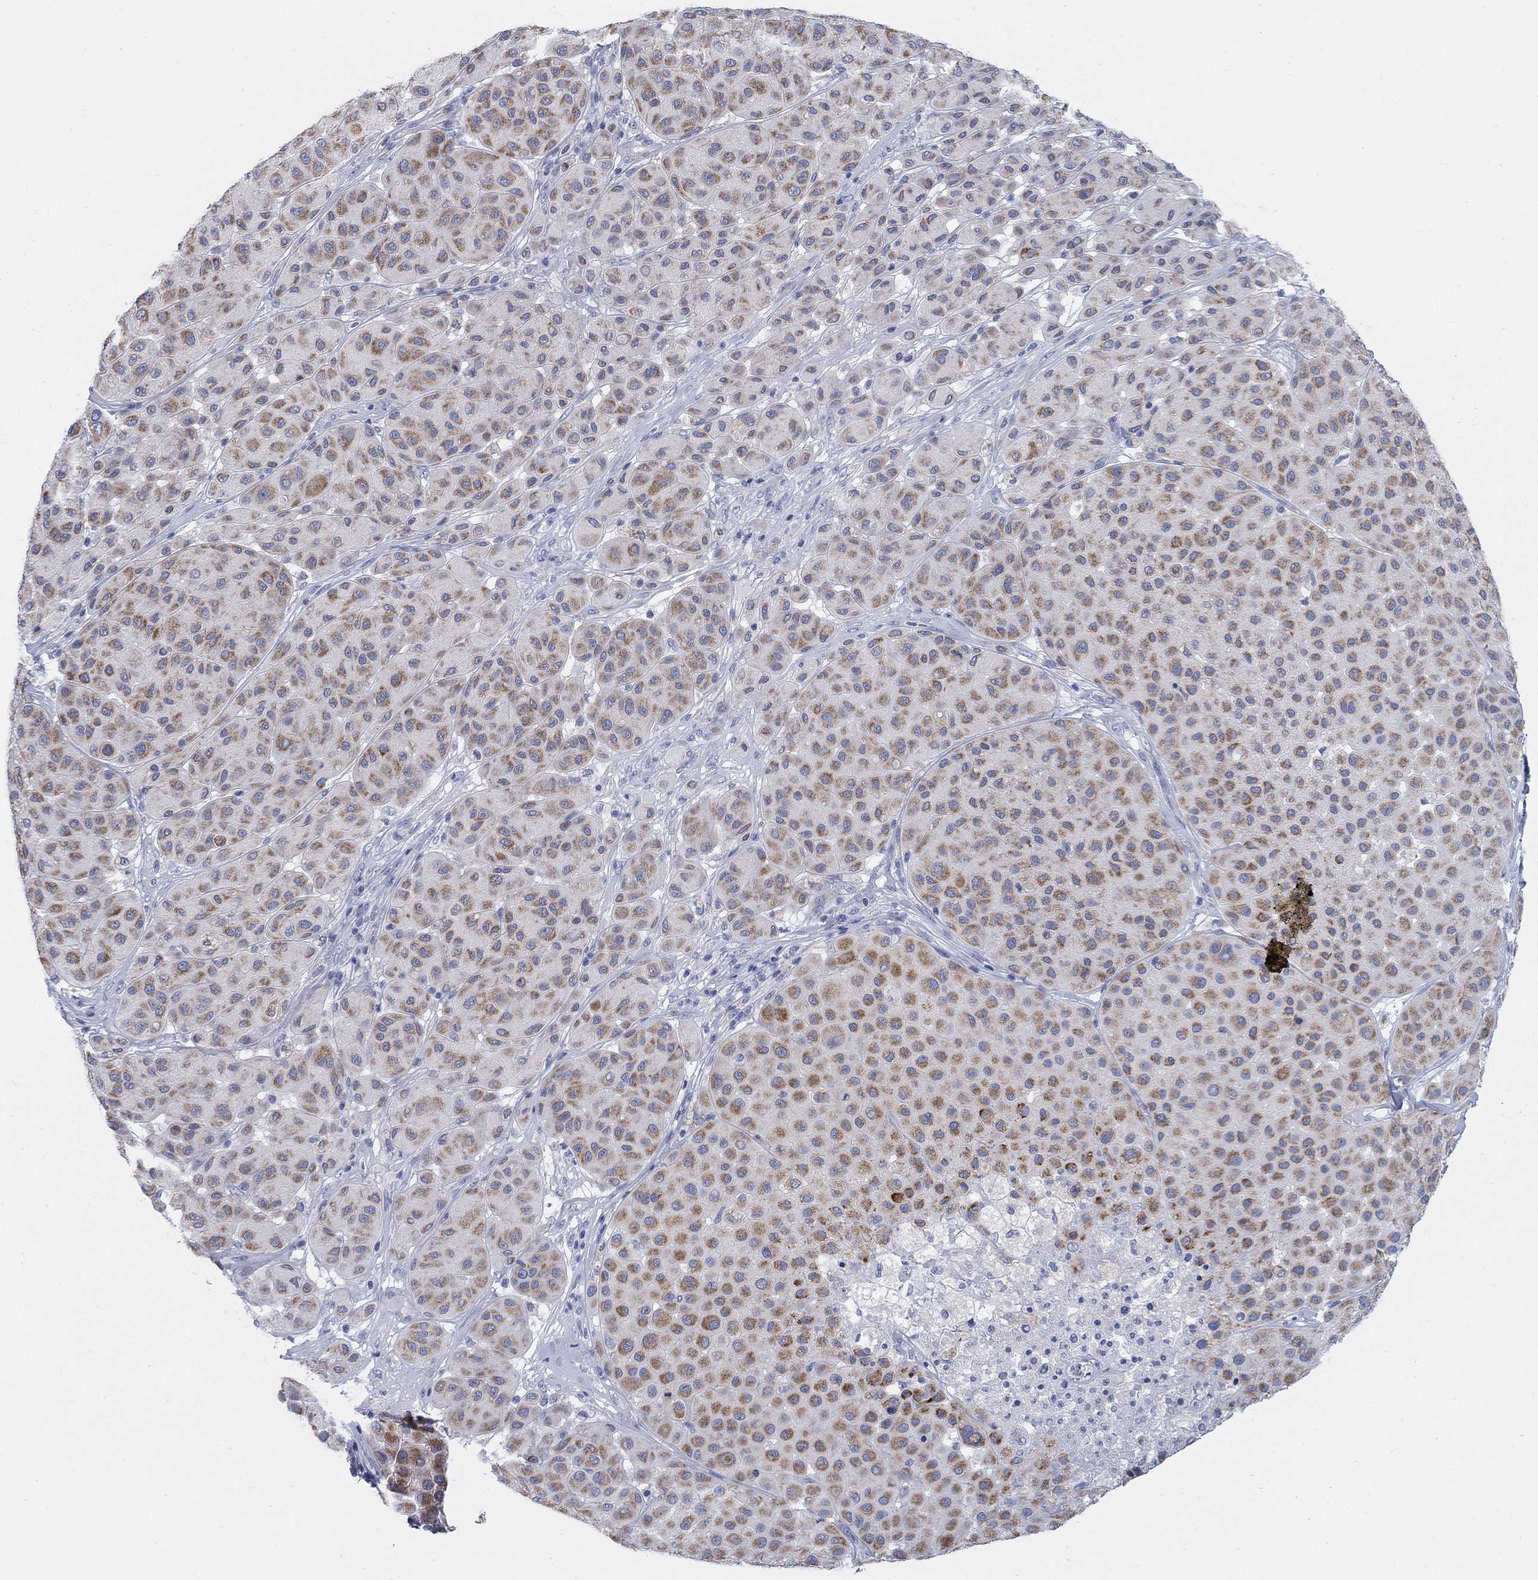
{"staining": {"intensity": "moderate", "quantity": ">75%", "location": "cytoplasmic/membranous"}, "tissue": "melanoma", "cell_type": "Tumor cells", "image_type": "cancer", "snomed": [{"axis": "morphology", "description": "Malignant melanoma, Metastatic site"}, {"axis": "topography", "description": "Smooth muscle"}], "caption": "The photomicrograph reveals a brown stain indicating the presence of a protein in the cytoplasmic/membranous of tumor cells in malignant melanoma (metastatic site). The staining is performed using DAB brown chromogen to label protein expression. The nuclei are counter-stained blue using hematoxylin.", "gene": "SCCPDH", "patient": {"sex": "male", "age": 41}}